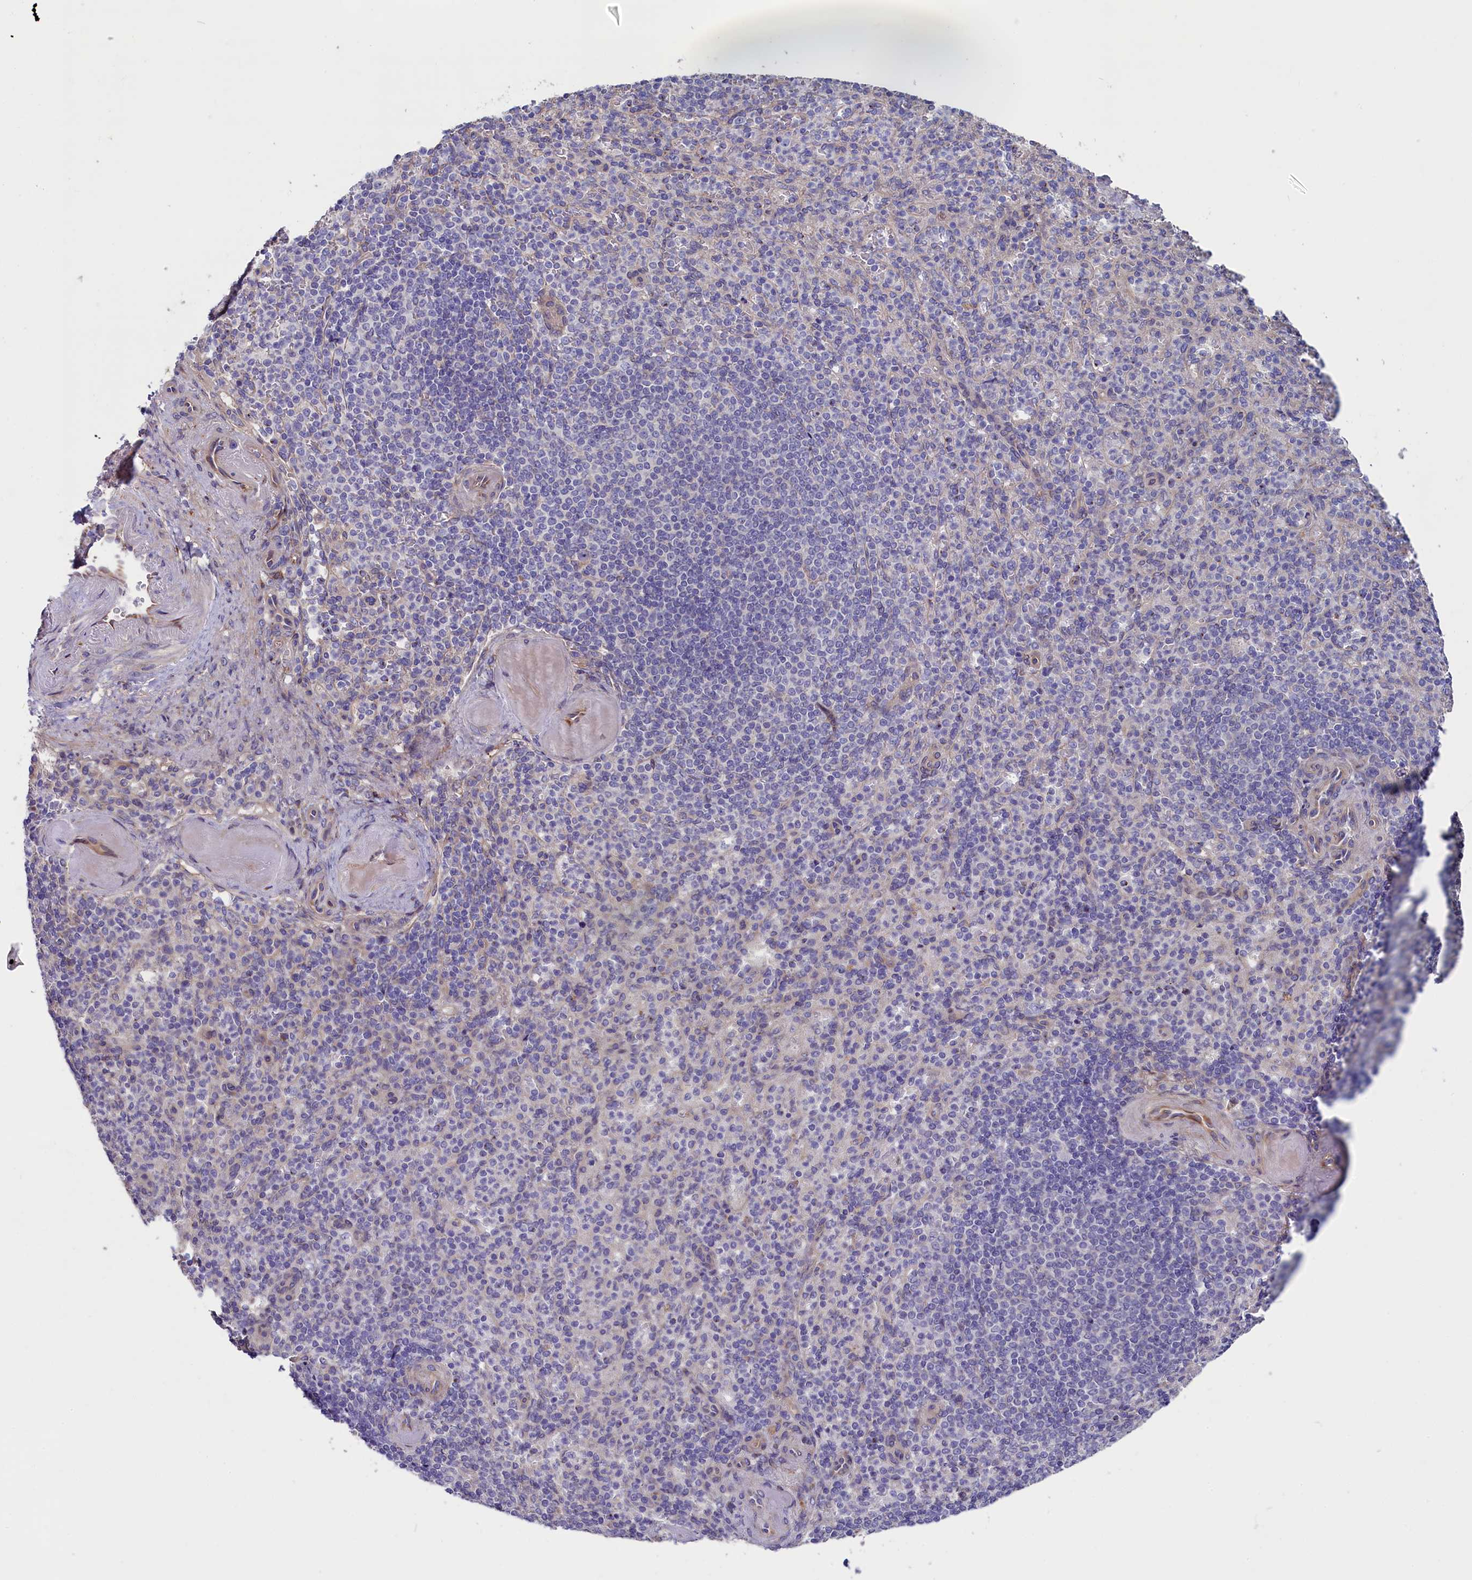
{"staining": {"intensity": "negative", "quantity": "none", "location": "none"}, "tissue": "spleen", "cell_type": "Cells in red pulp", "image_type": "normal", "snomed": [{"axis": "morphology", "description": "Normal tissue, NOS"}, {"axis": "topography", "description": "Spleen"}], "caption": "The photomicrograph shows no significant positivity in cells in red pulp of spleen. Nuclei are stained in blue.", "gene": "GPR108", "patient": {"sex": "female", "age": 74}}